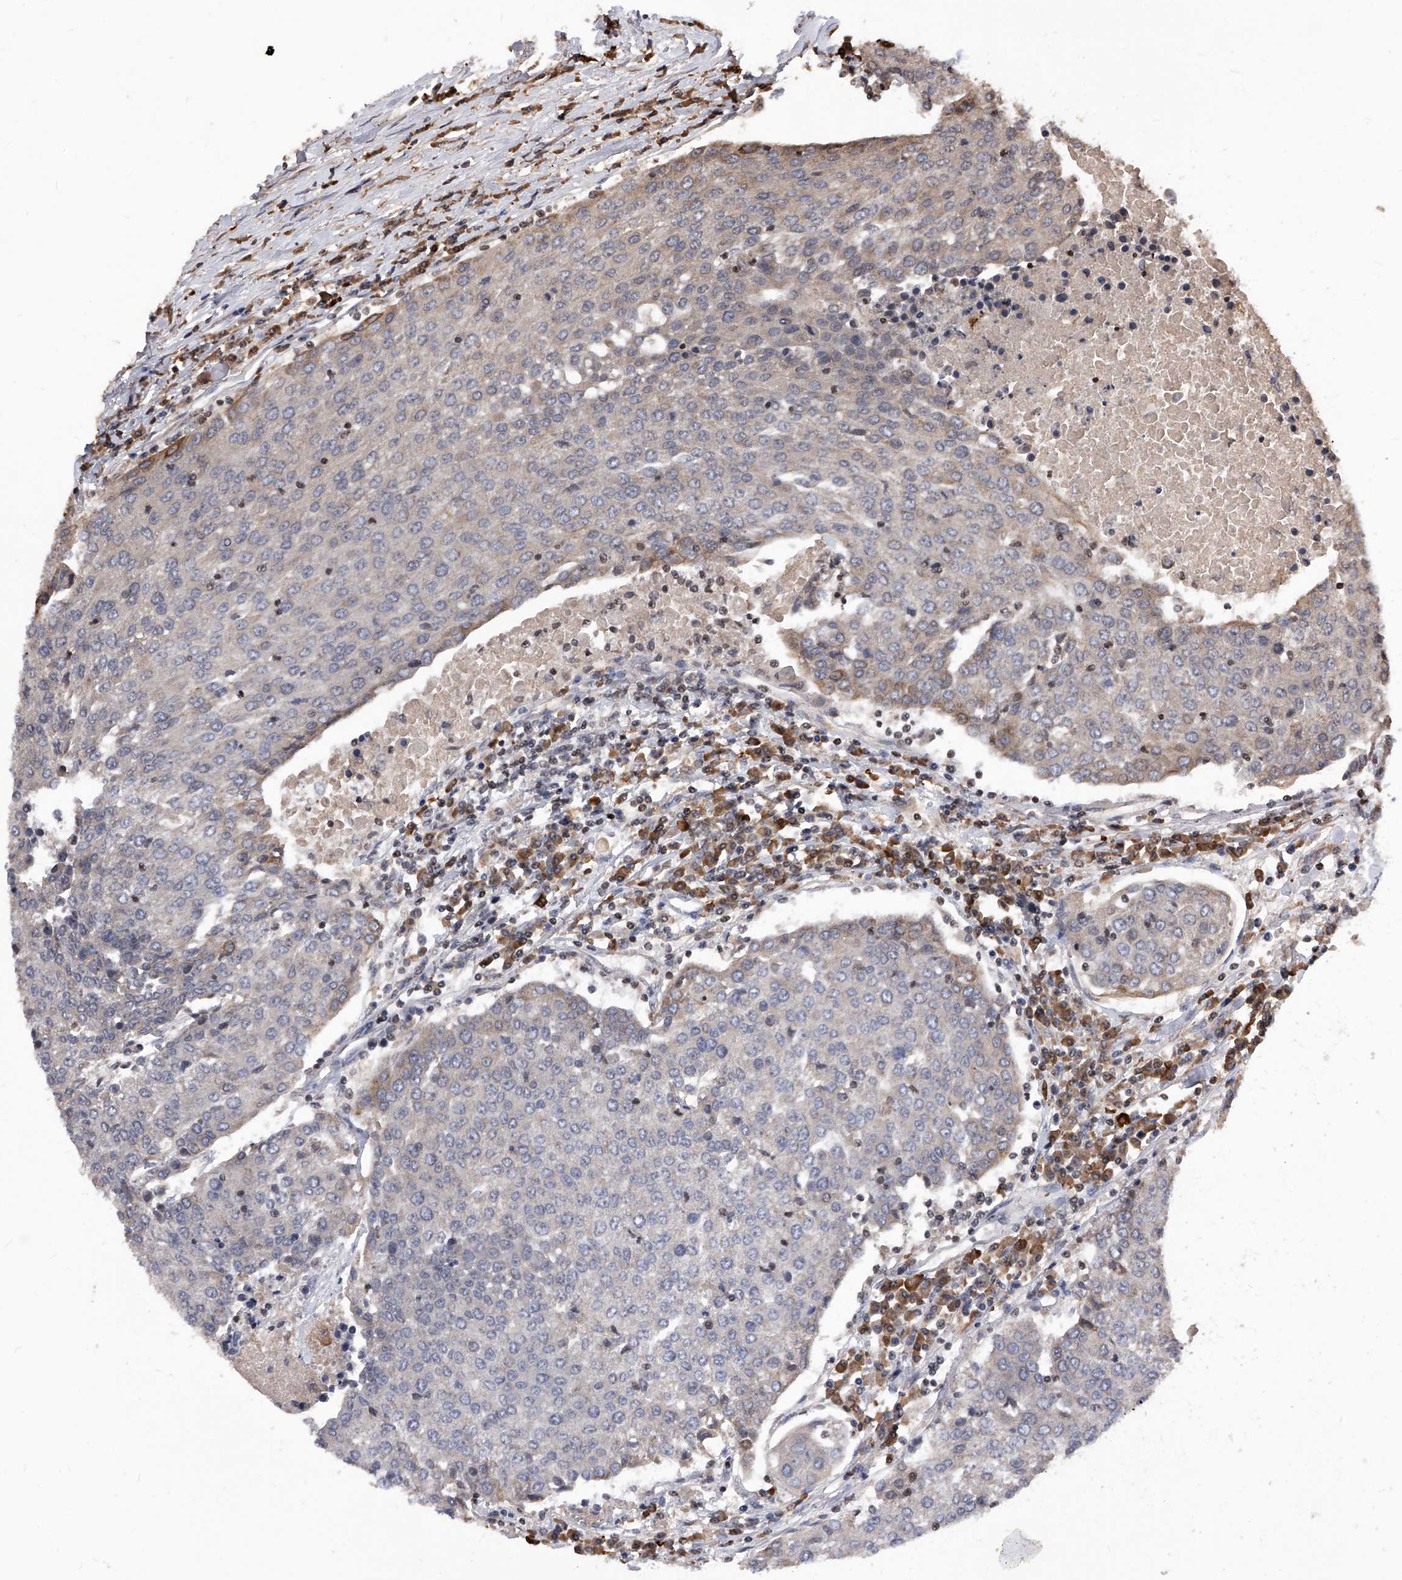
{"staining": {"intensity": "weak", "quantity": "<25%", "location": "cytoplasmic/membranous"}, "tissue": "urothelial cancer", "cell_type": "Tumor cells", "image_type": "cancer", "snomed": [{"axis": "morphology", "description": "Urothelial carcinoma, High grade"}, {"axis": "topography", "description": "Urinary bladder"}], "caption": "Tumor cells are negative for brown protein staining in urothelial cancer.", "gene": "ID1", "patient": {"sex": "female", "age": 85}}